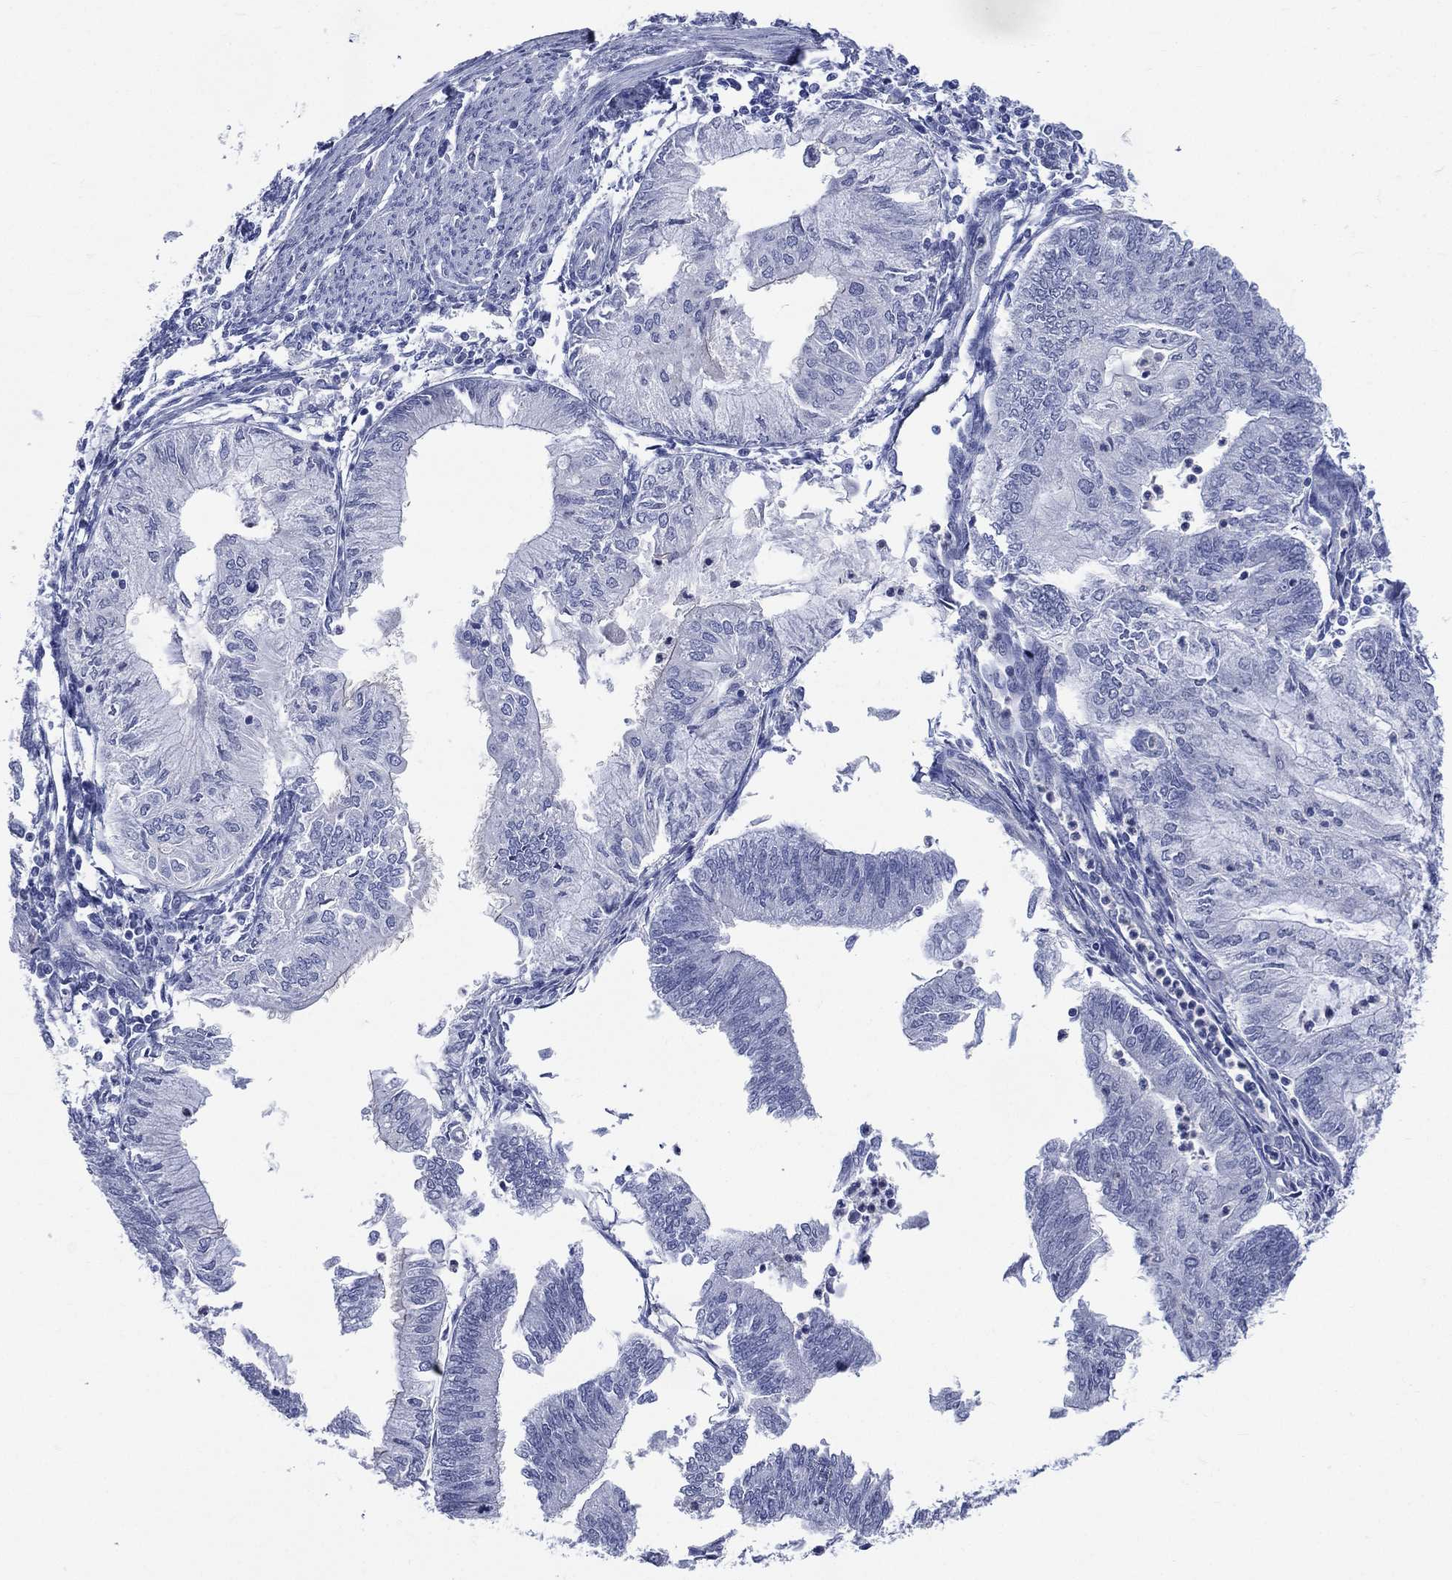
{"staining": {"intensity": "negative", "quantity": "none", "location": "none"}, "tissue": "endometrial cancer", "cell_type": "Tumor cells", "image_type": "cancer", "snomed": [{"axis": "morphology", "description": "Adenocarcinoma, NOS"}, {"axis": "topography", "description": "Endometrium"}], "caption": "The photomicrograph exhibits no significant positivity in tumor cells of adenocarcinoma (endometrial).", "gene": "AKAP3", "patient": {"sex": "female", "age": 59}}